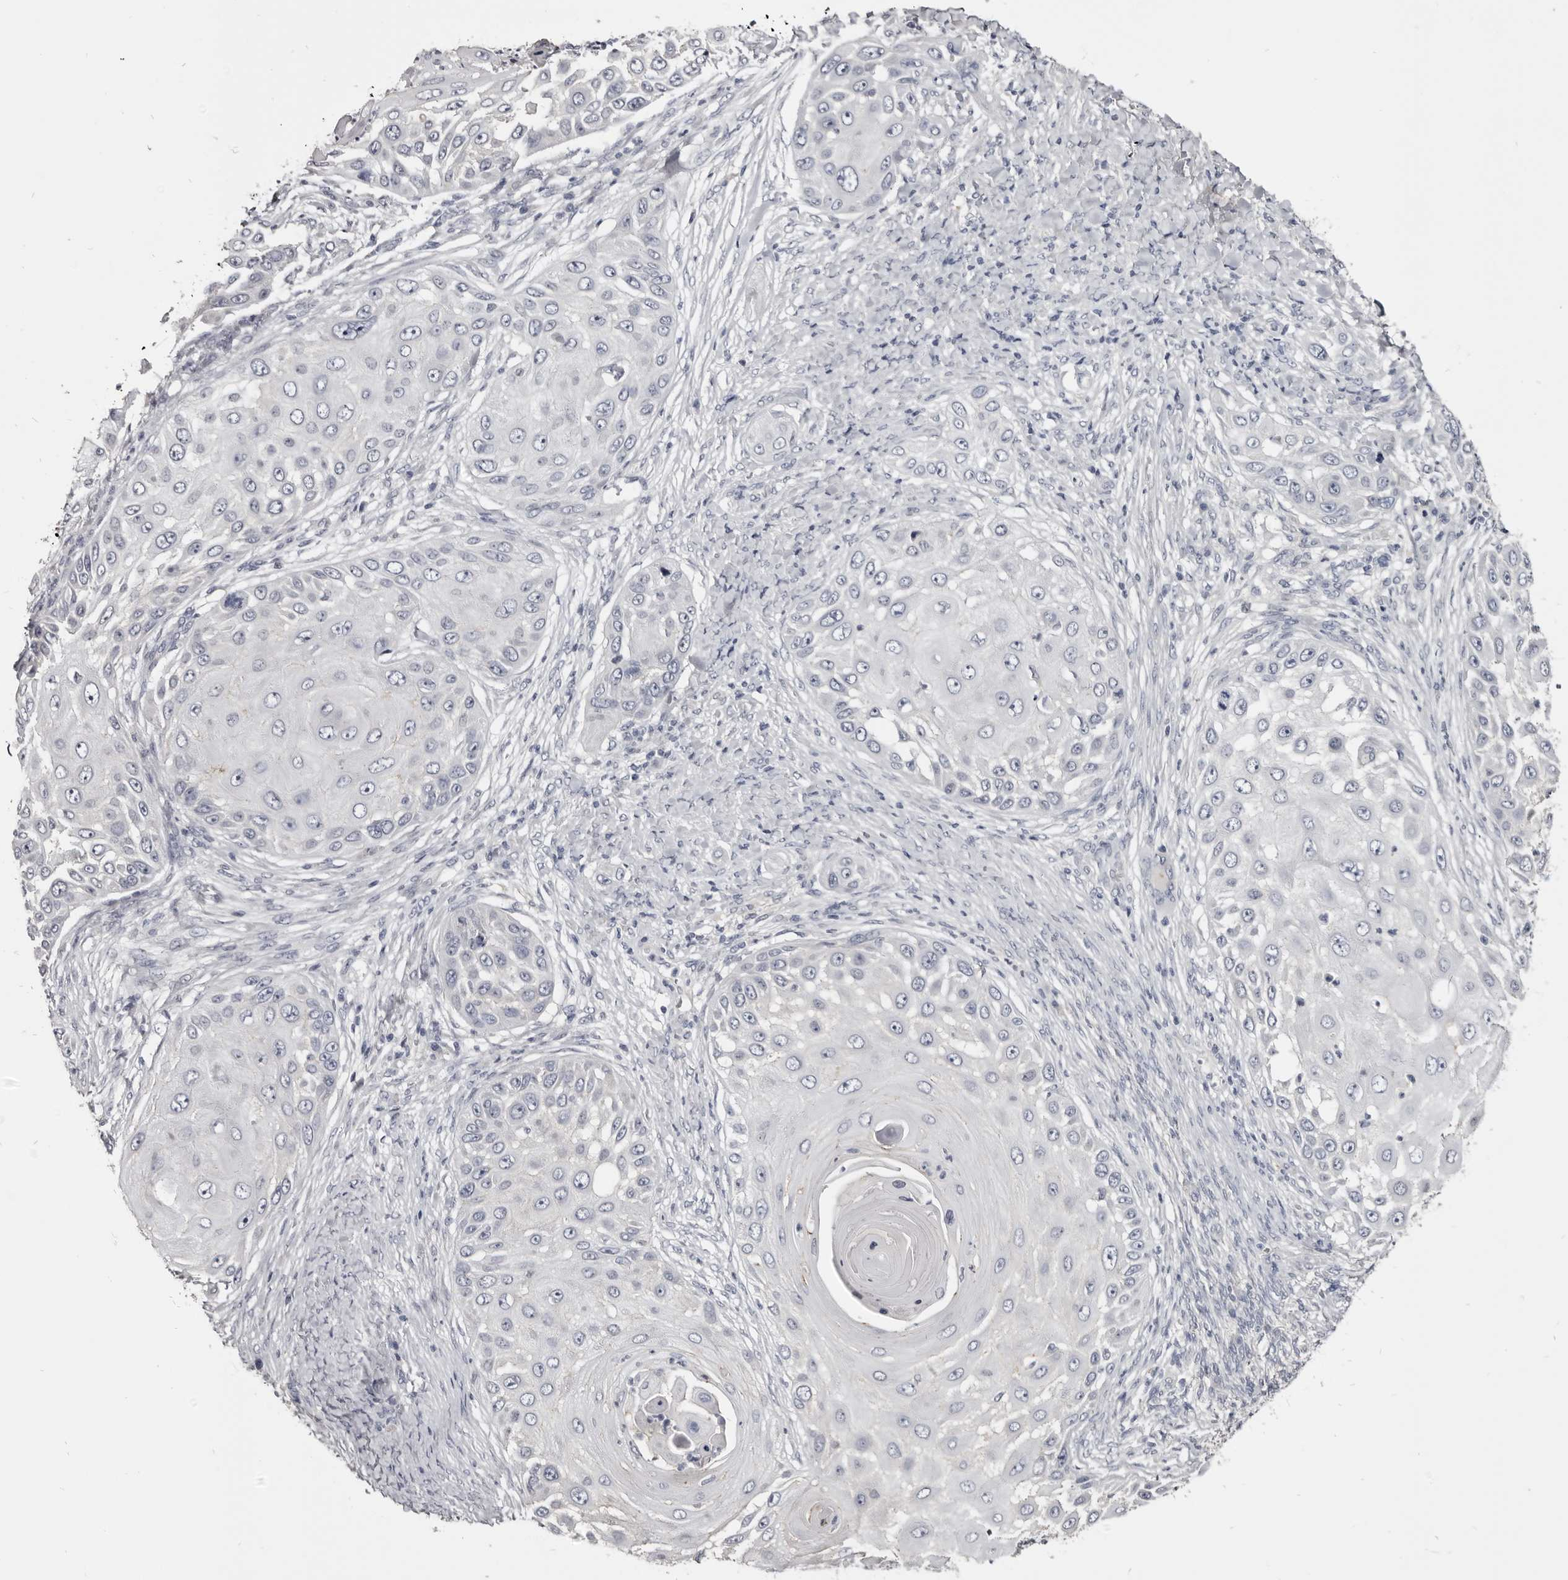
{"staining": {"intensity": "negative", "quantity": "none", "location": "none"}, "tissue": "skin cancer", "cell_type": "Tumor cells", "image_type": "cancer", "snomed": [{"axis": "morphology", "description": "Squamous cell carcinoma, NOS"}, {"axis": "topography", "description": "Skin"}], "caption": "A micrograph of human squamous cell carcinoma (skin) is negative for staining in tumor cells.", "gene": "CGN", "patient": {"sex": "female", "age": 44}}